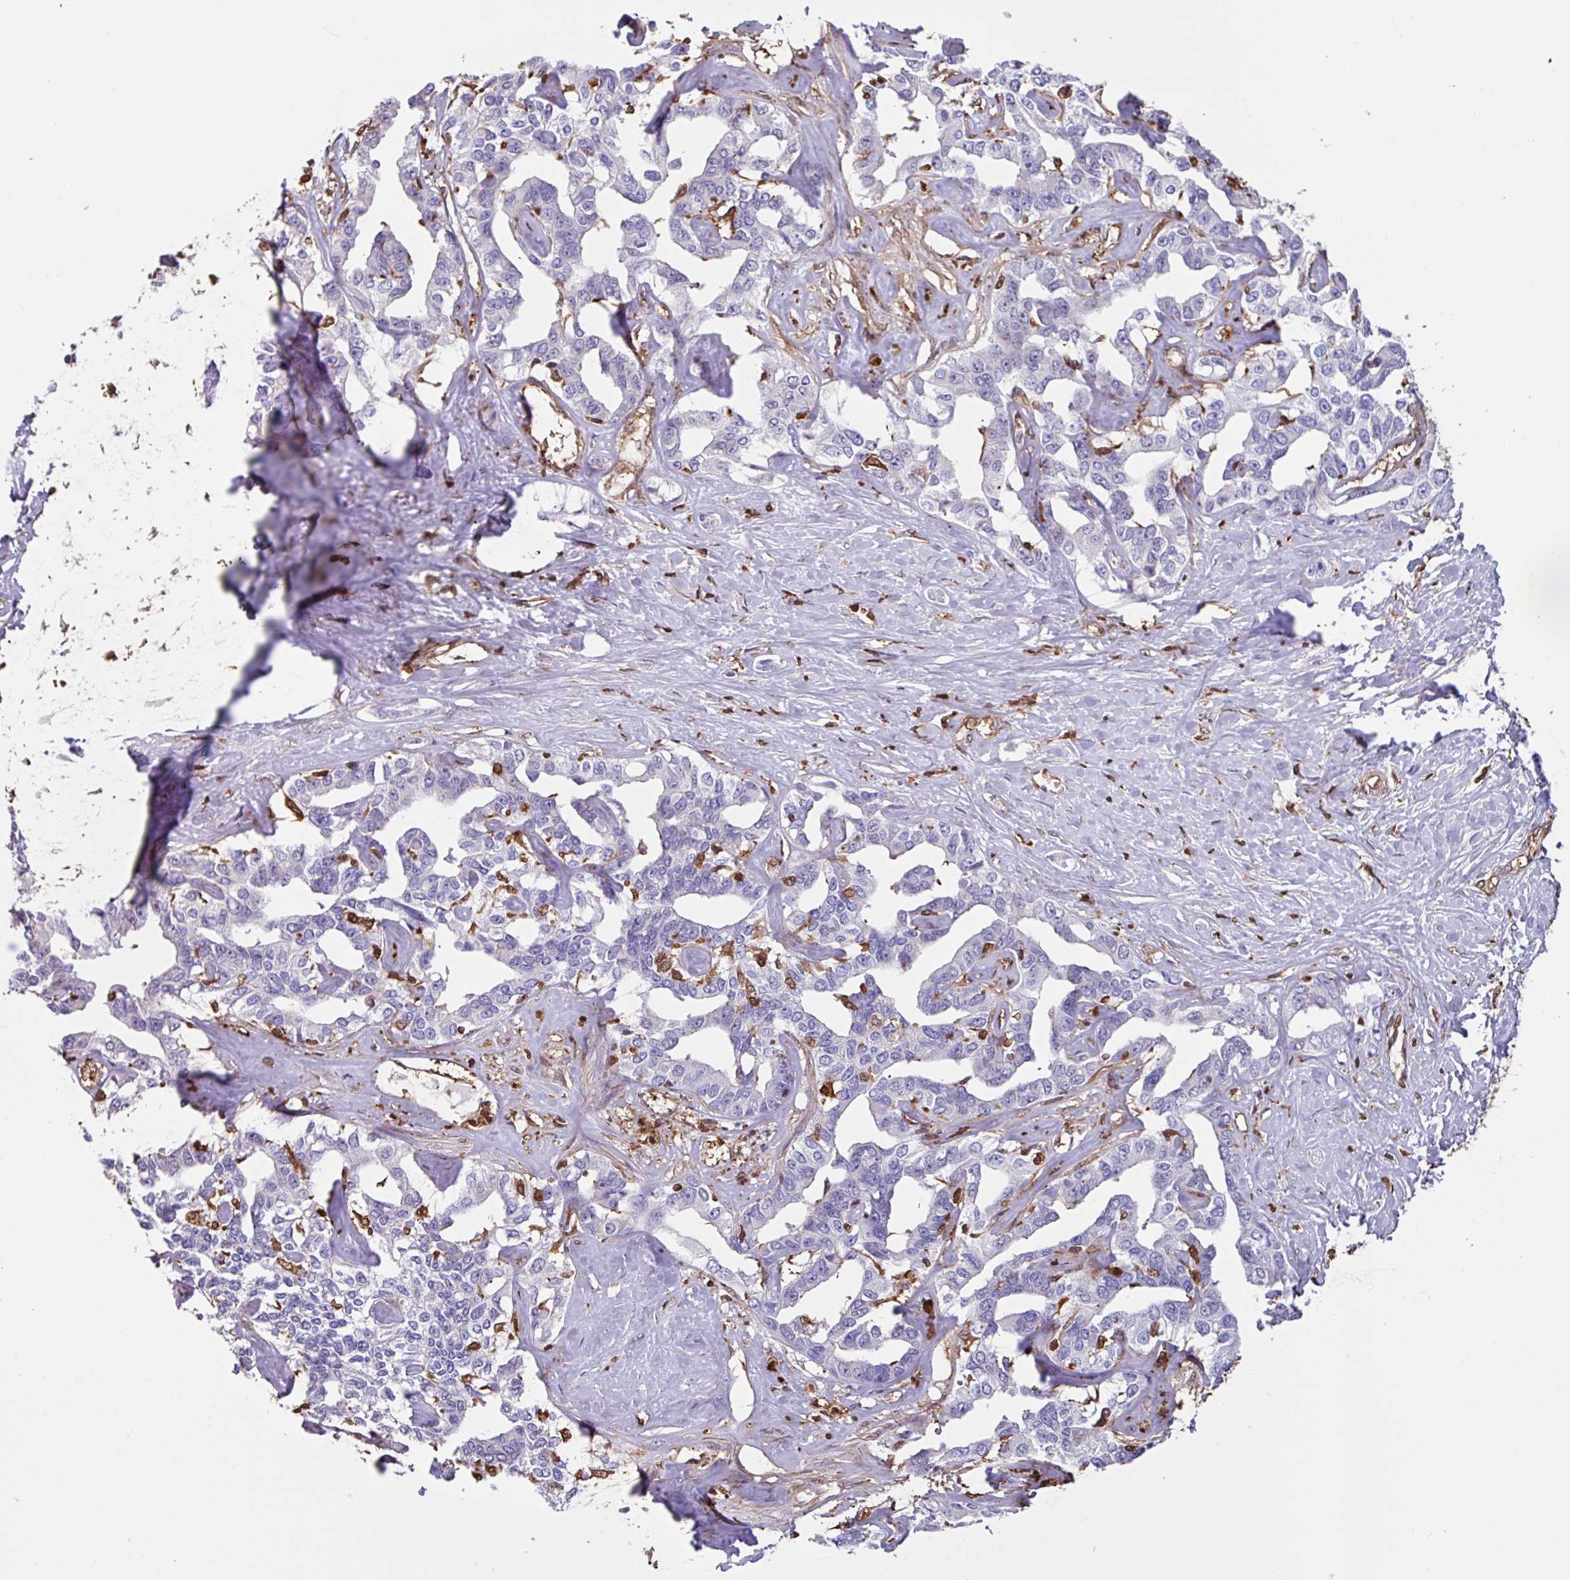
{"staining": {"intensity": "negative", "quantity": "none", "location": "none"}, "tissue": "liver cancer", "cell_type": "Tumor cells", "image_type": "cancer", "snomed": [{"axis": "morphology", "description": "Cholangiocarcinoma"}, {"axis": "topography", "description": "Liver"}], "caption": "IHC photomicrograph of neoplastic tissue: human liver cancer (cholangiocarcinoma) stained with DAB (3,3'-diaminobenzidine) displays no significant protein staining in tumor cells. The staining is performed using DAB brown chromogen with nuclei counter-stained in using hematoxylin.", "gene": "ARHGDIB", "patient": {"sex": "male", "age": 59}}